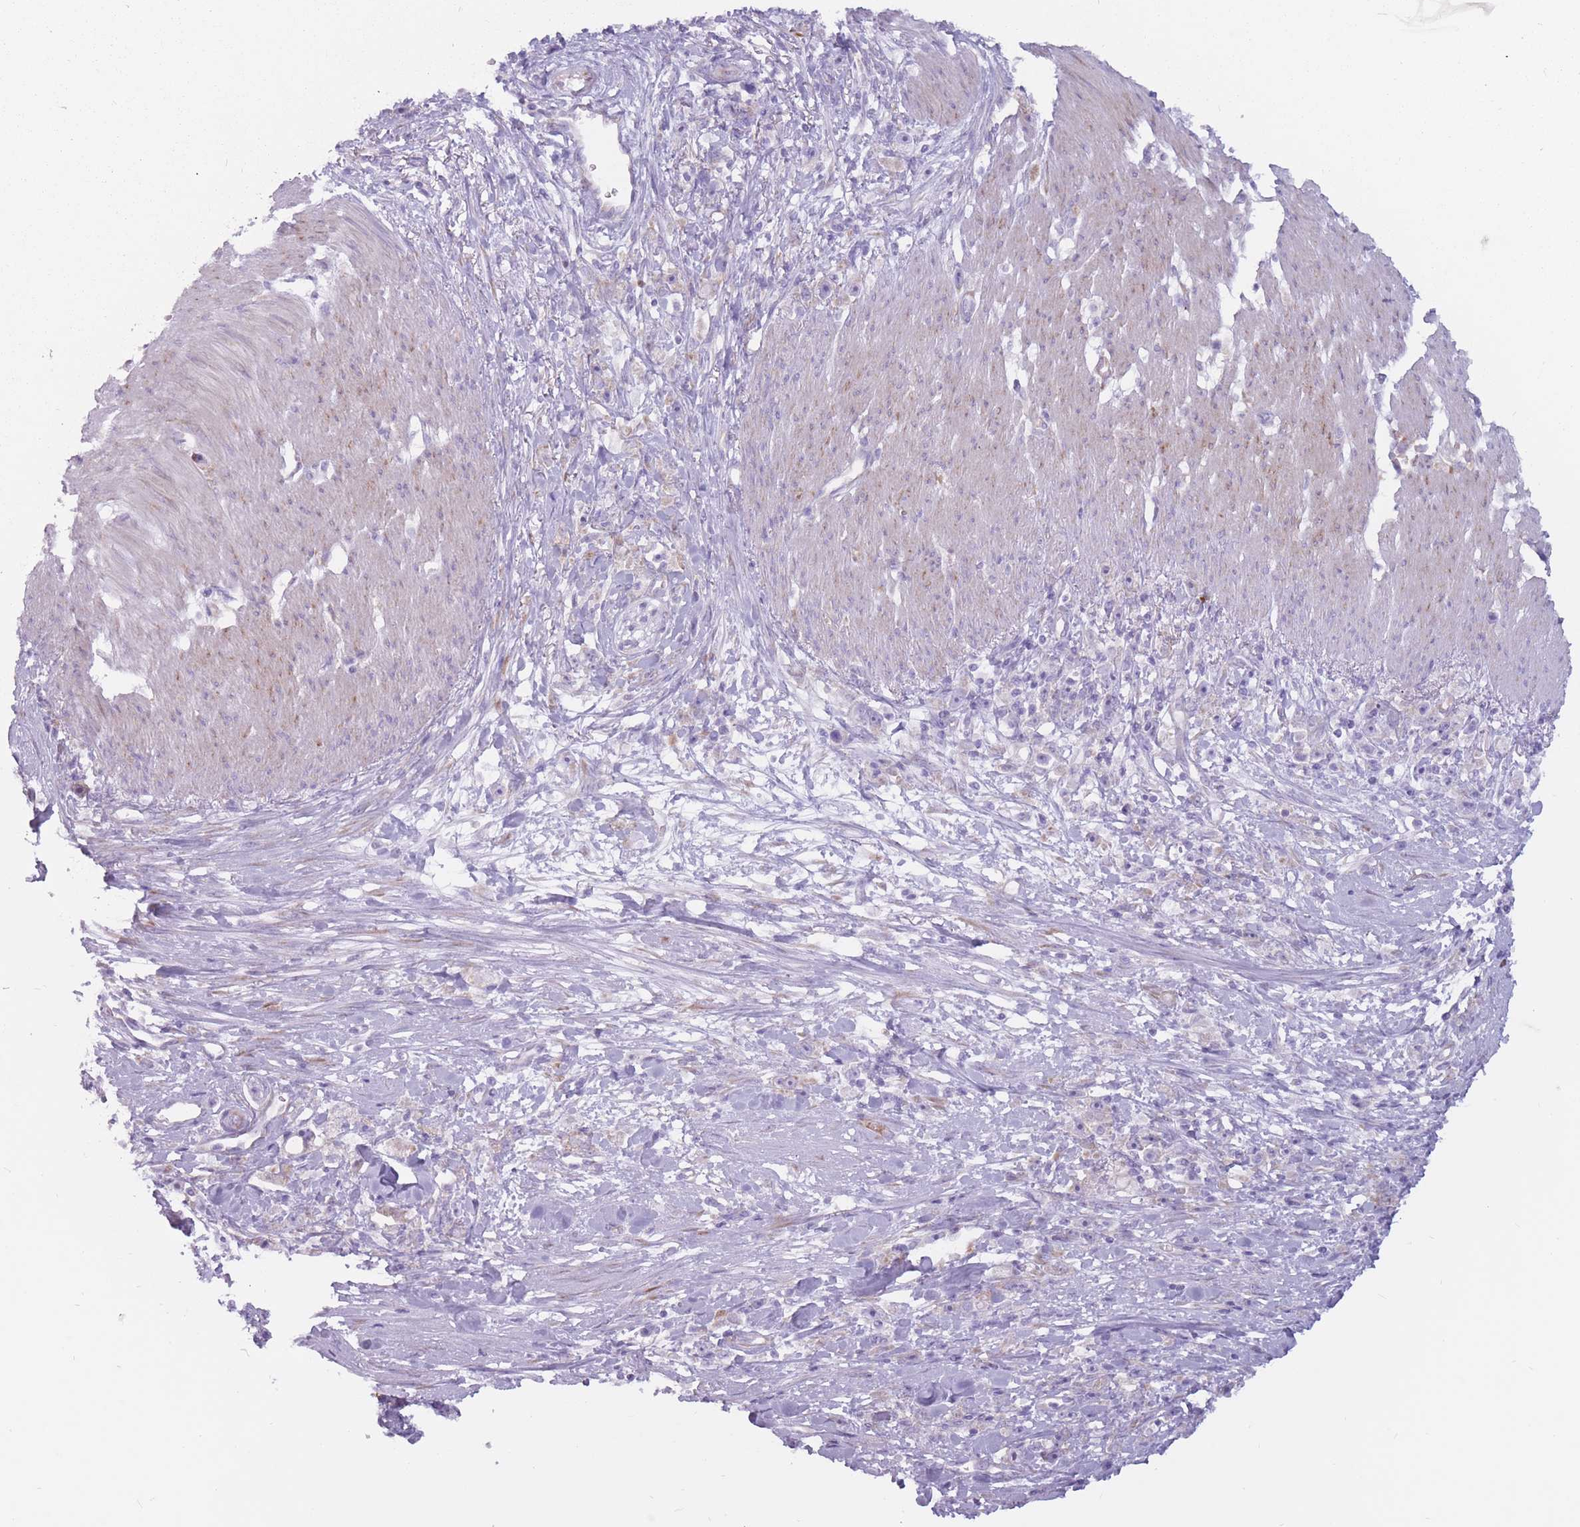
{"staining": {"intensity": "negative", "quantity": "none", "location": "none"}, "tissue": "stomach cancer", "cell_type": "Tumor cells", "image_type": "cancer", "snomed": [{"axis": "morphology", "description": "Adenocarcinoma, NOS"}, {"axis": "topography", "description": "Stomach"}], "caption": "This photomicrograph is of stomach adenocarcinoma stained with immunohistochemistry (IHC) to label a protein in brown with the nuclei are counter-stained blue. There is no expression in tumor cells.", "gene": "RPL18", "patient": {"sex": "female", "age": 59}}